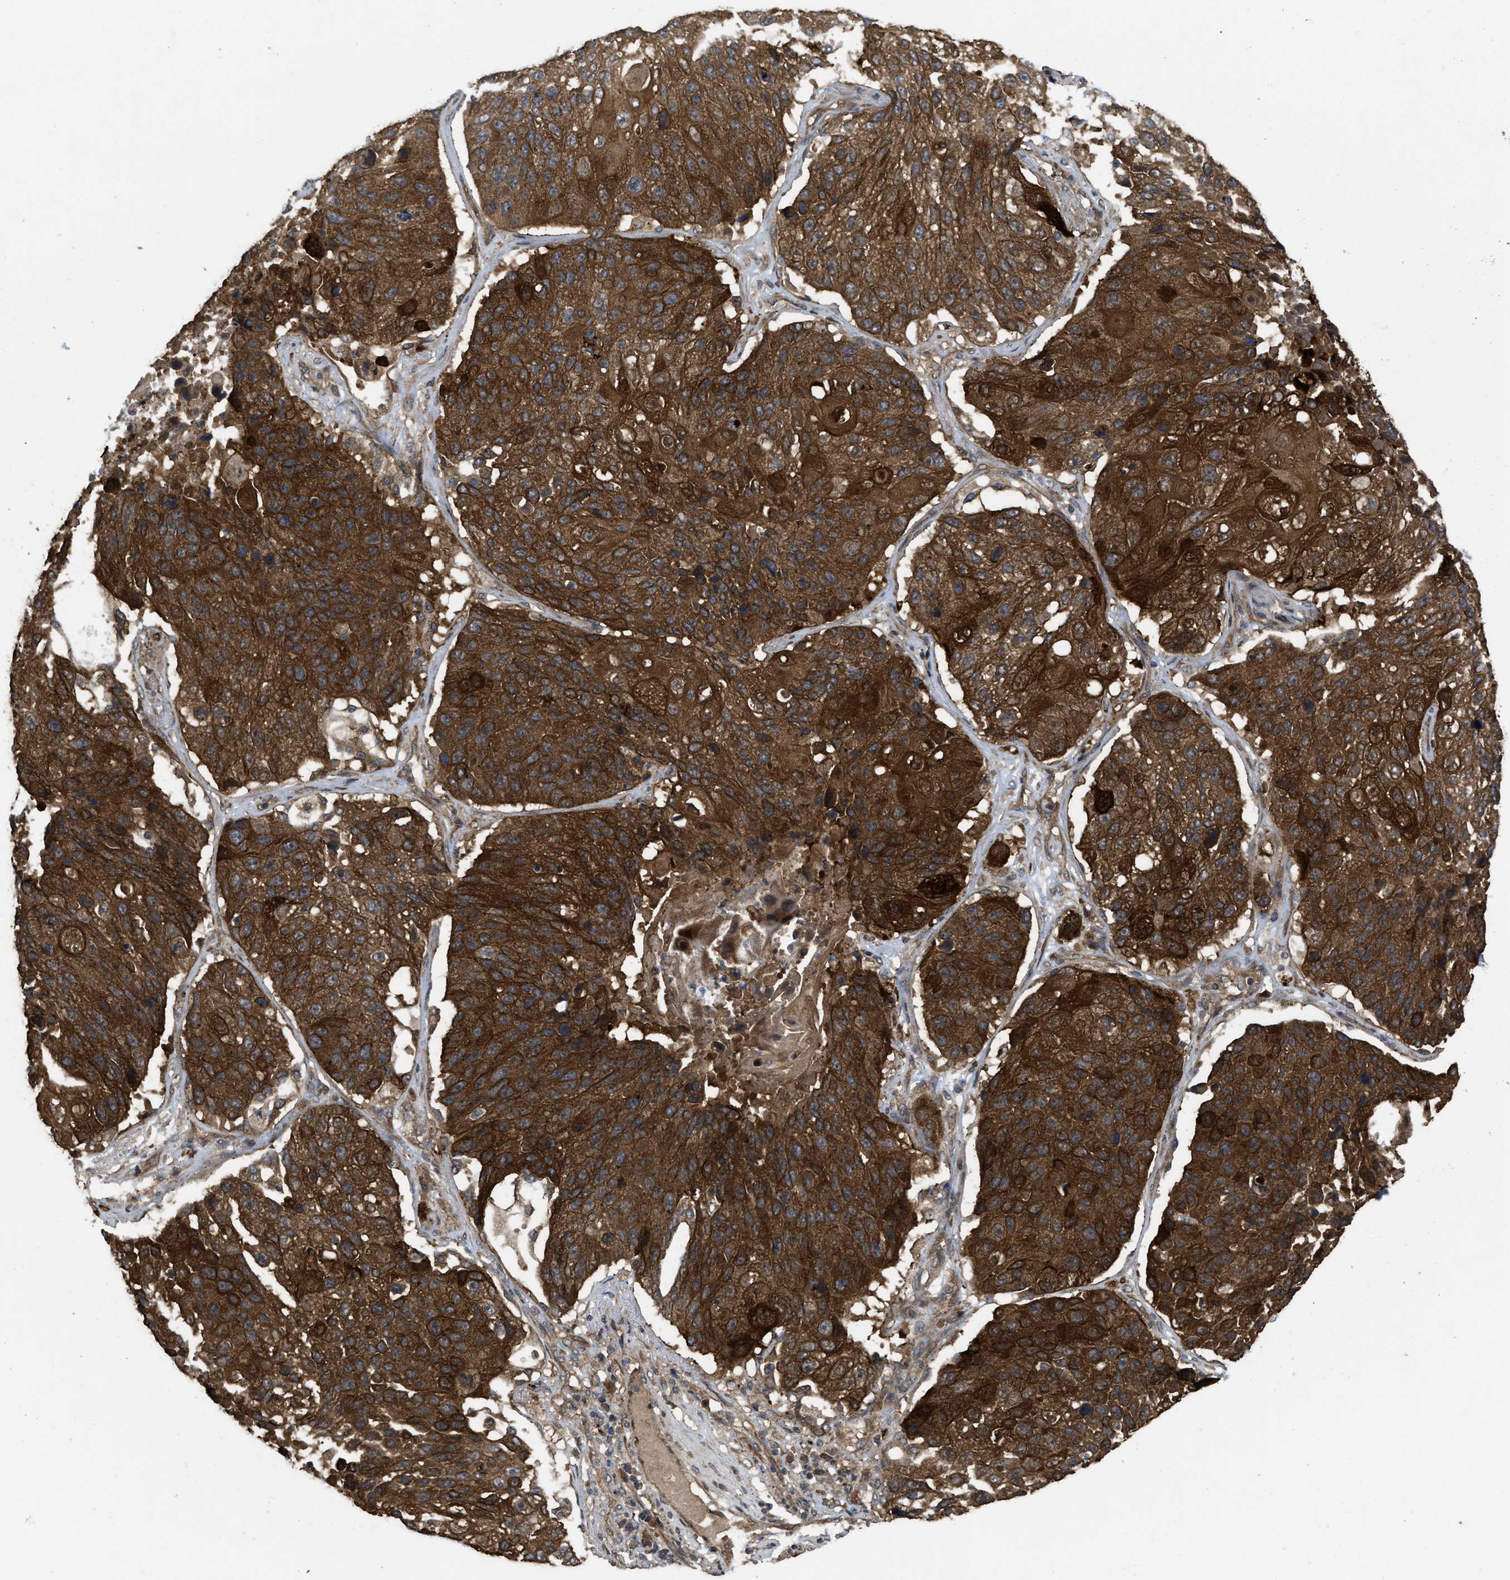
{"staining": {"intensity": "strong", "quantity": ">75%", "location": "cytoplasmic/membranous"}, "tissue": "lung cancer", "cell_type": "Tumor cells", "image_type": "cancer", "snomed": [{"axis": "morphology", "description": "Squamous cell carcinoma, NOS"}, {"axis": "topography", "description": "Lung"}], "caption": "Squamous cell carcinoma (lung) stained with a brown dye displays strong cytoplasmic/membranous positive staining in approximately >75% of tumor cells.", "gene": "FZD6", "patient": {"sex": "male", "age": 61}}